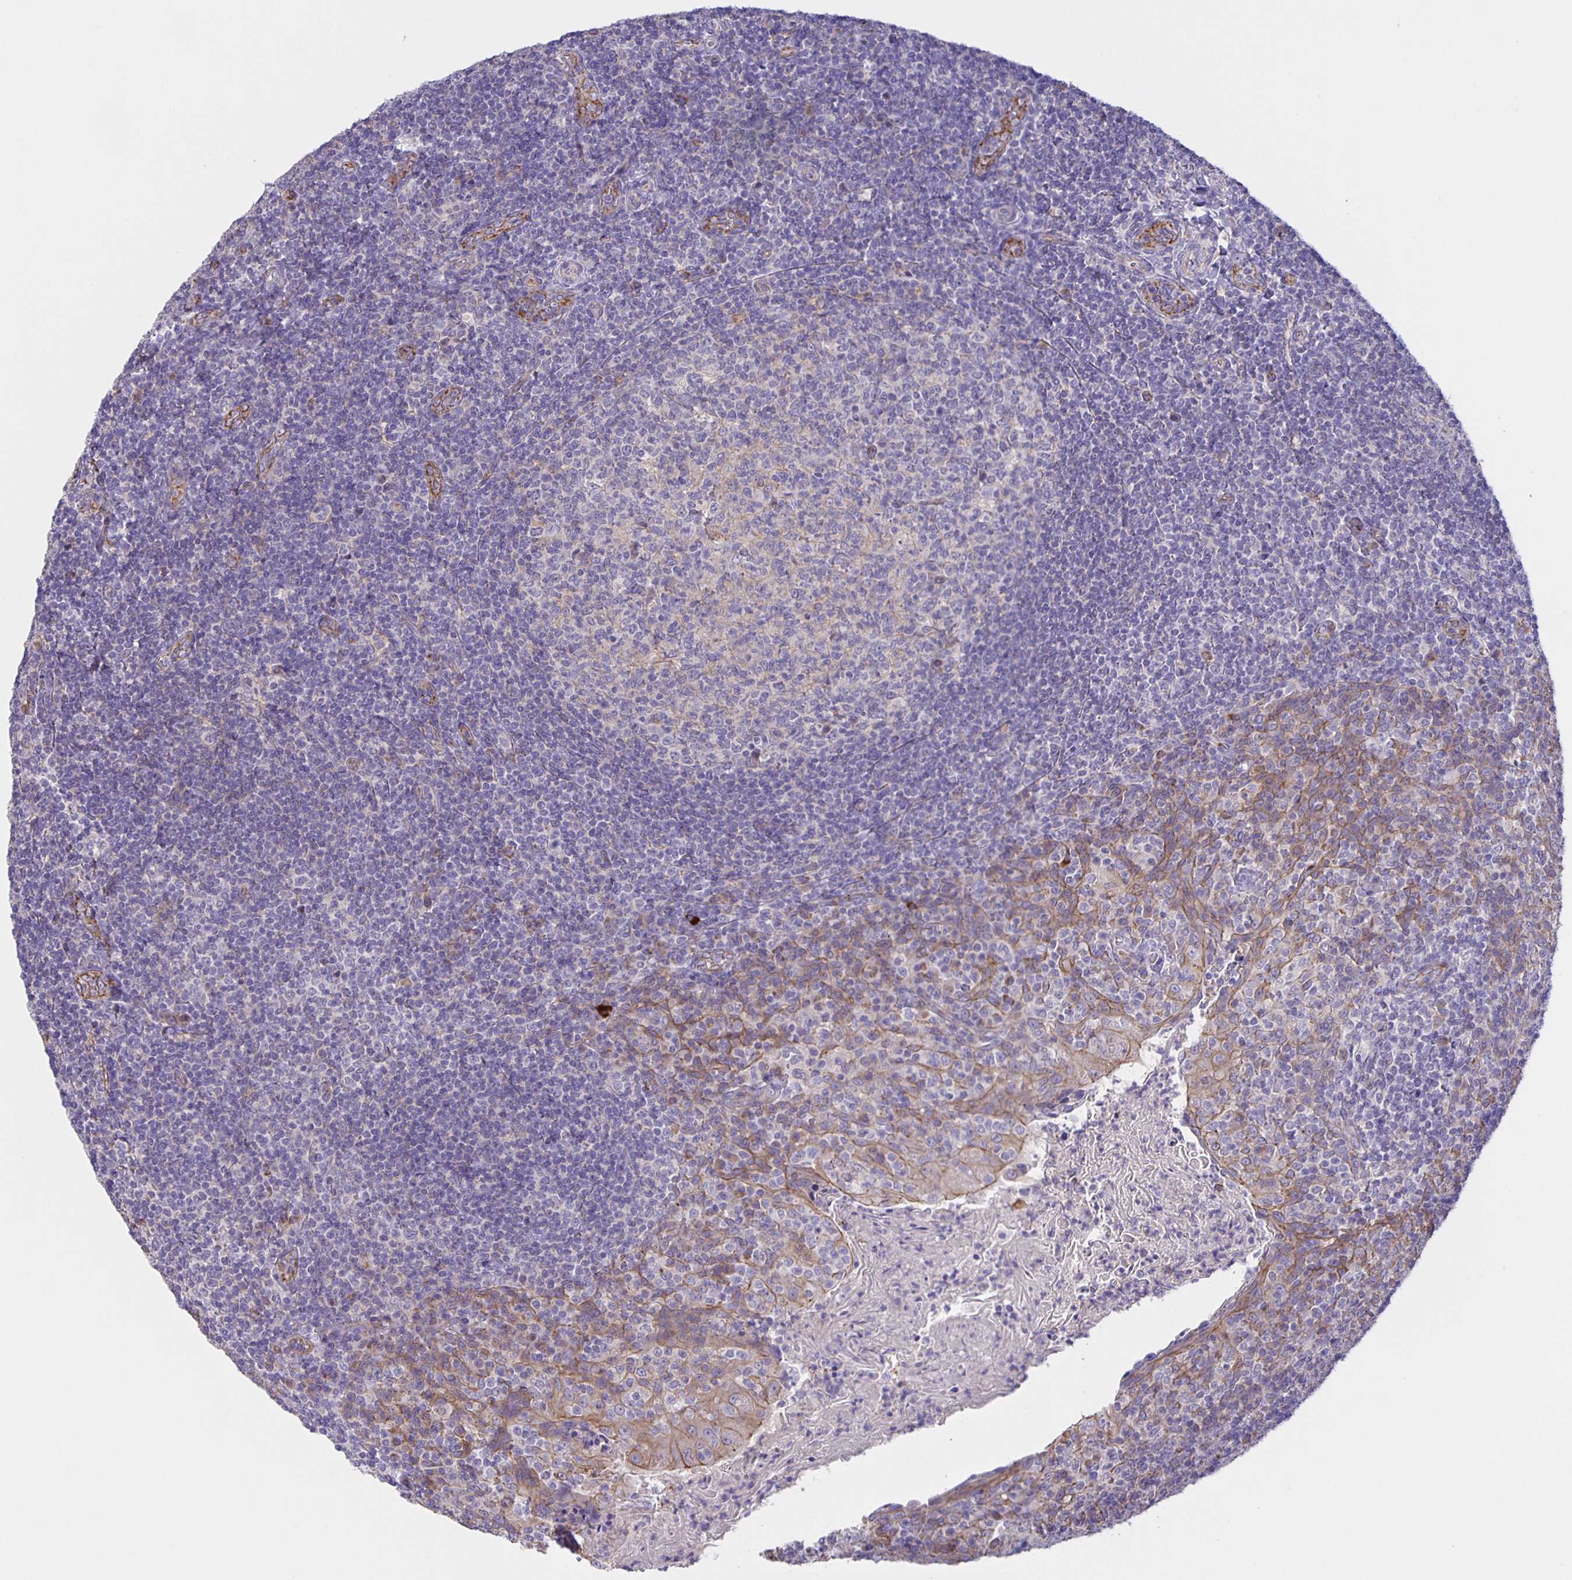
{"staining": {"intensity": "negative", "quantity": "none", "location": "none"}, "tissue": "tonsil", "cell_type": "Germinal center cells", "image_type": "normal", "snomed": [{"axis": "morphology", "description": "Normal tissue, NOS"}, {"axis": "topography", "description": "Tonsil"}], "caption": "Germinal center cells show no significant staining in normal tonsil. The staining was performed using DAB (3,3'-diaminobenzidine) to visualize the protein expression in brown, while the nuclei were stained in blue with hematoxylin (Magnification: 20x).", "gene": "JMJD4", "patient": {"sex": "female", "age": 10}}